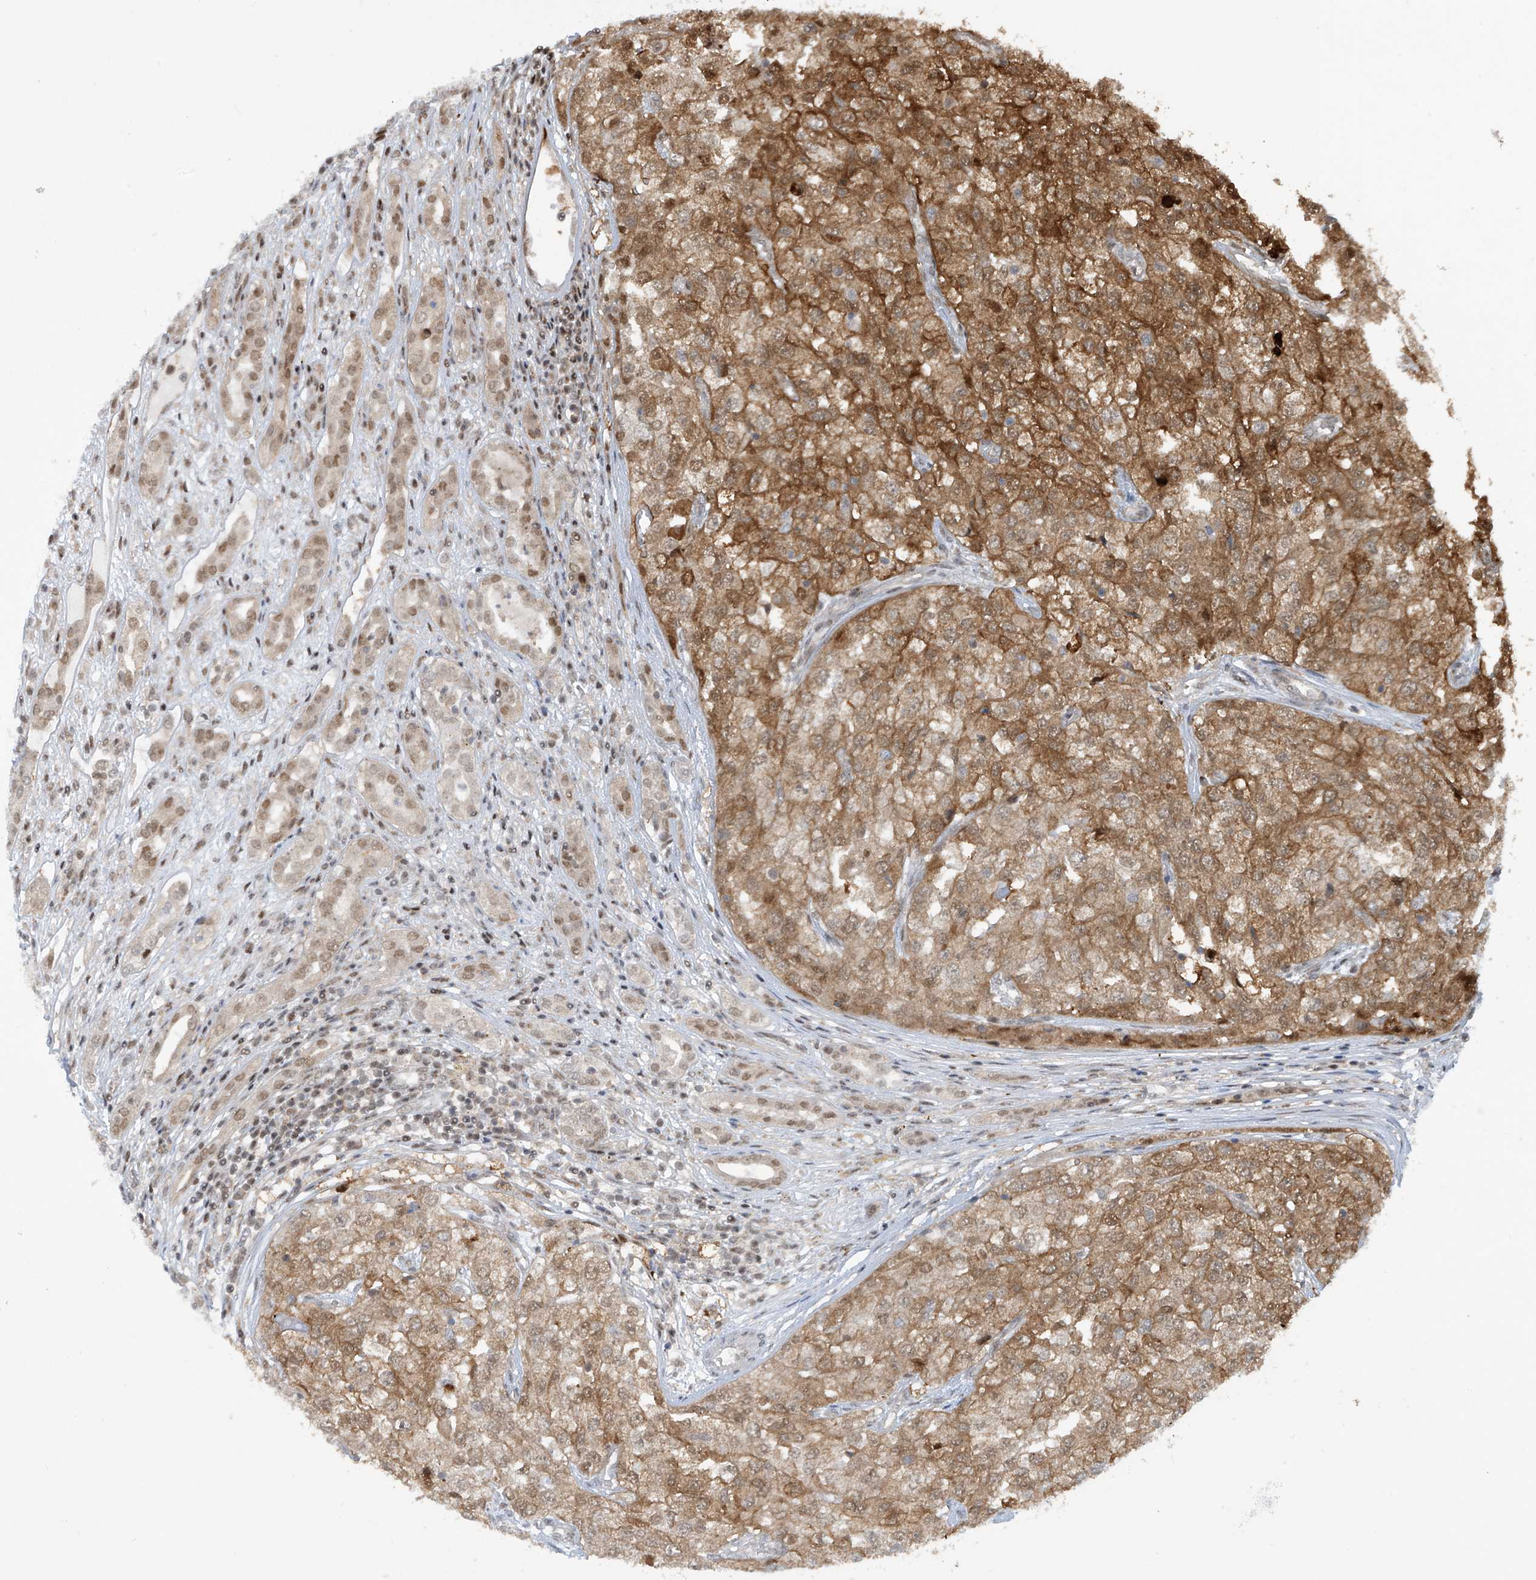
{"staining": {"intensity": "moderate", "quantity": ">75%", "location": "cytoplasmic/membranous,nuclear"}, "tissue": "renal cancer", "cell_type": "Tumor cells", "image_type": "cancer", "snomed": [{"axis": "morphology", "description": "Adenocarcinoma, NOS"}, {"axis": "topography", "description": "Kidney"}], "caption": "Moderate cytoplasmic/membranous and nuclear expression is identified in about >75% of tumor cells in adenocarcinoma (renal). (DAB = brown stain, brightfield microscopy at high magnification).", "gene": "LAGE3", "patient": {"sex": "female", "age": 54}}